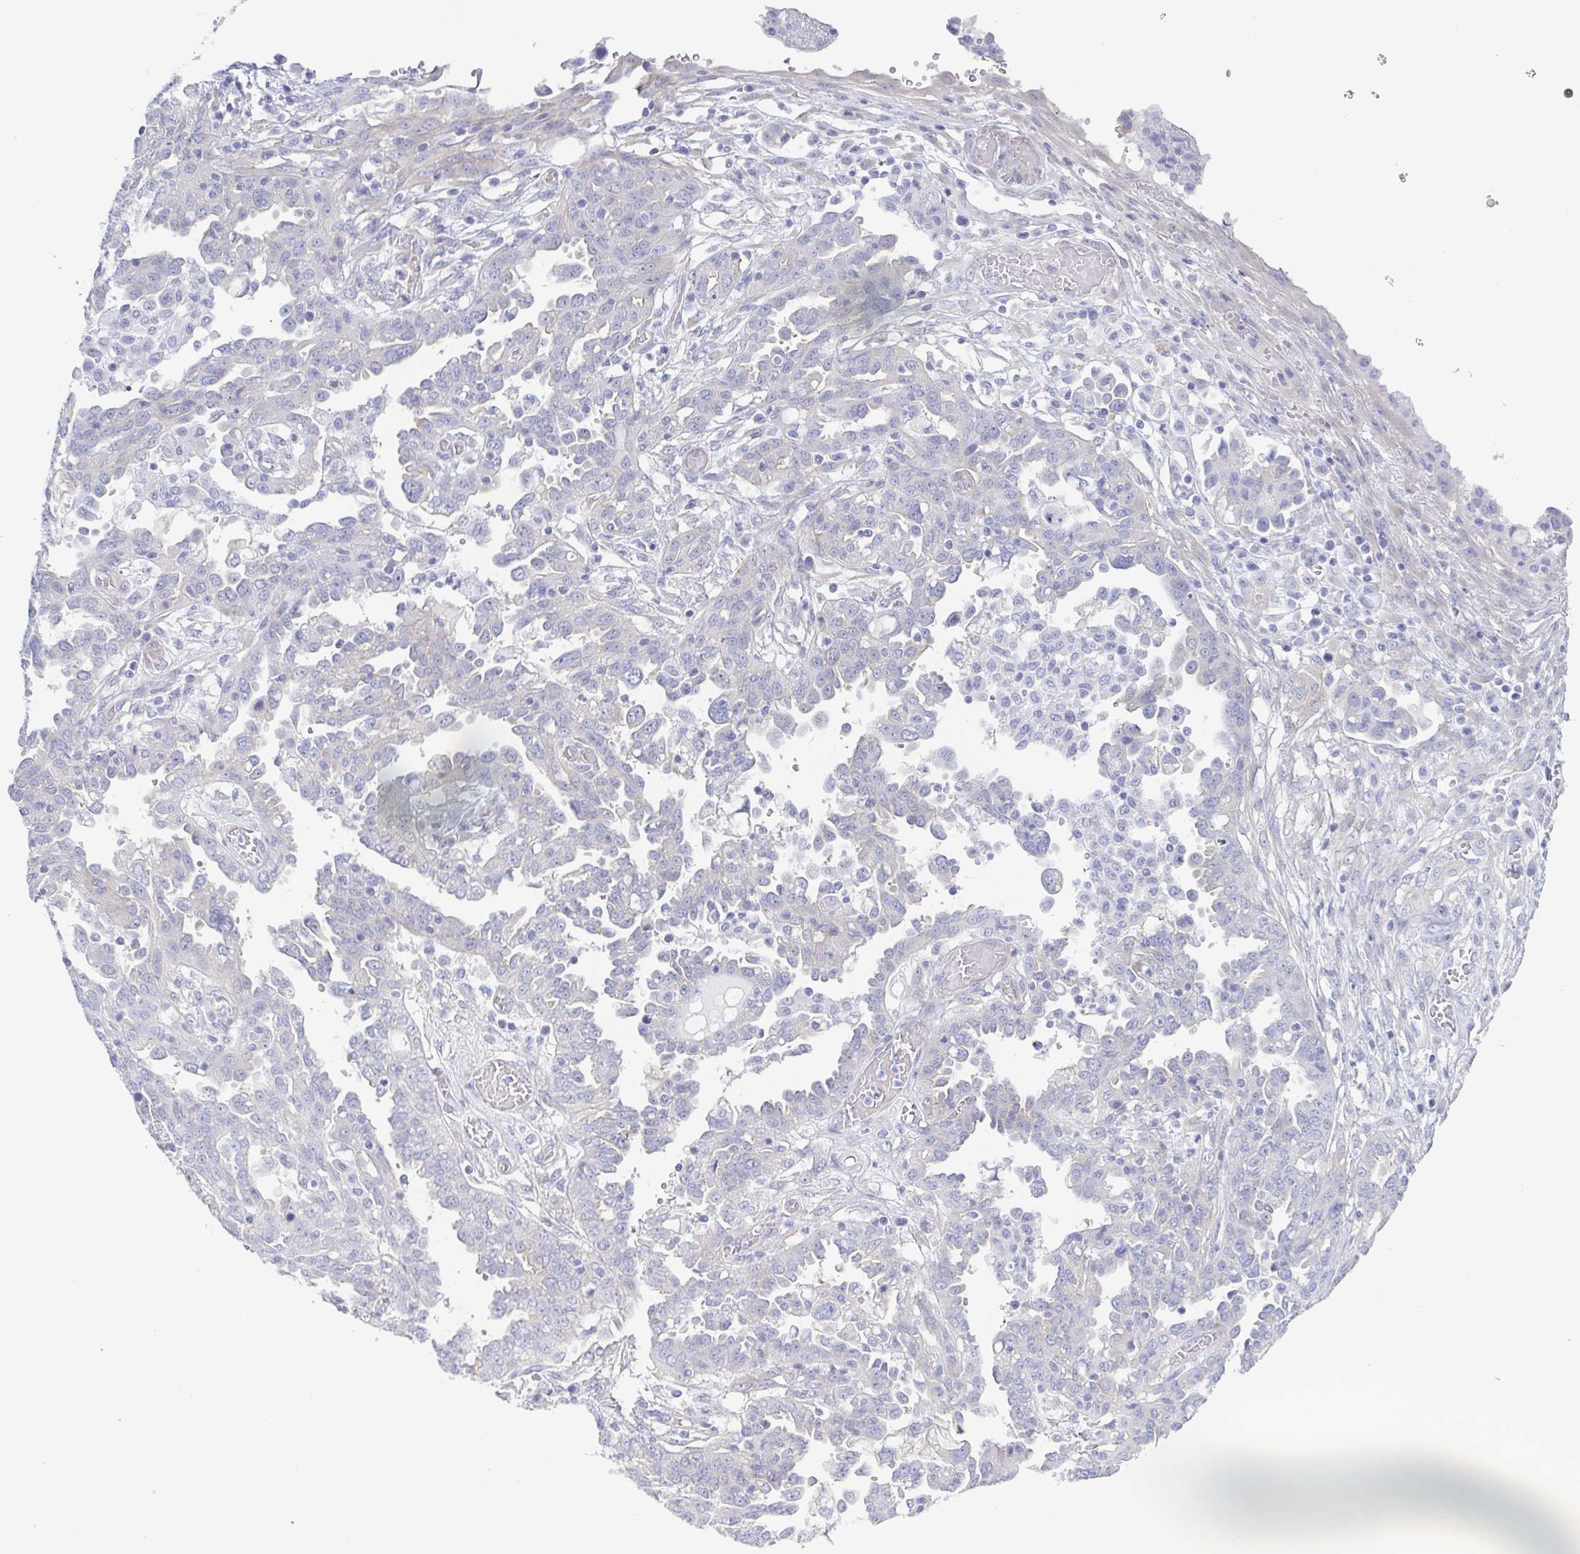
{"staining": {"intensity": "negative", "quantity": "none", "location": "none"}, "tissue": "ovarian cancer", "cell_type": "Tumor cells", "image_type": "cancer", "snomed": [{"axis": "morphology", "description": "Cystadenocarcinoma, serous, NOS"}, {"axis": "topography", "description": "Ovary"}], "caption": "Immunohistochemistry (IHC) of human serous cystadenocarcinoma (ovarian) displays no expression in tumor cells.", "gene": "DYNC1I1", "patient": {"sex": "female", "age": 67}}